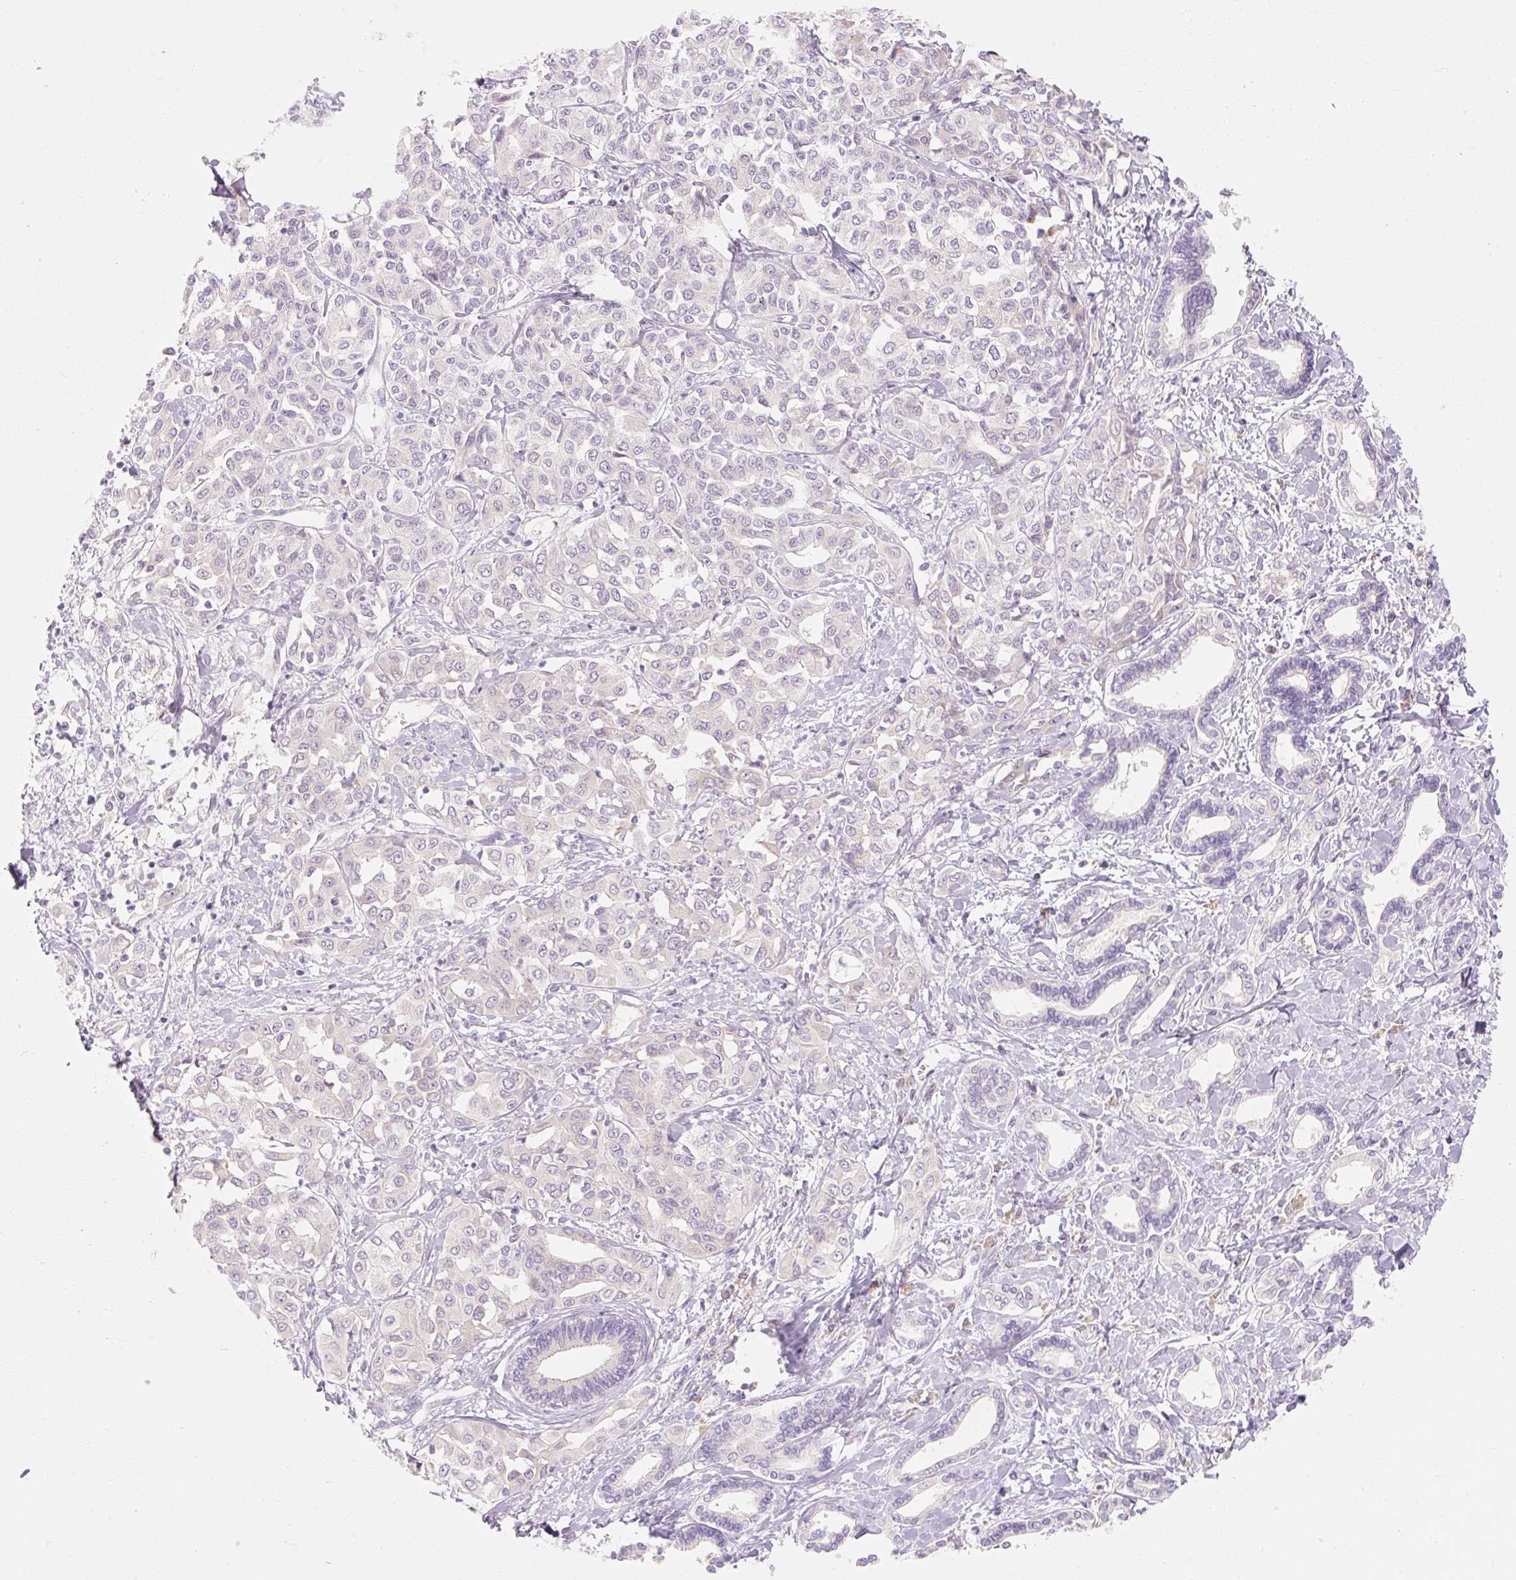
{"staining": {"intensity": "negative", "quantity": "none", "location": "none"}, "tissue": "liver cancer", "cell_type": "Tumor cells", "image_type": "cancer", "snomed": [{"axis": "morphology", "description": "Cholangiocarcinoma"}, {"axis": "topography", "description": "Liver"}], "caption": "A histopathology image of liver cancer (cholangiocarcinoma) stained for a protein reveals no brown staining in tumor cells. (Brightfield microscopy of DAB (3,3'-diaminobenzidine) IHC at high magnification).", "gene": "MYO1D", "patient": {"sex": "female", "age": 77}}